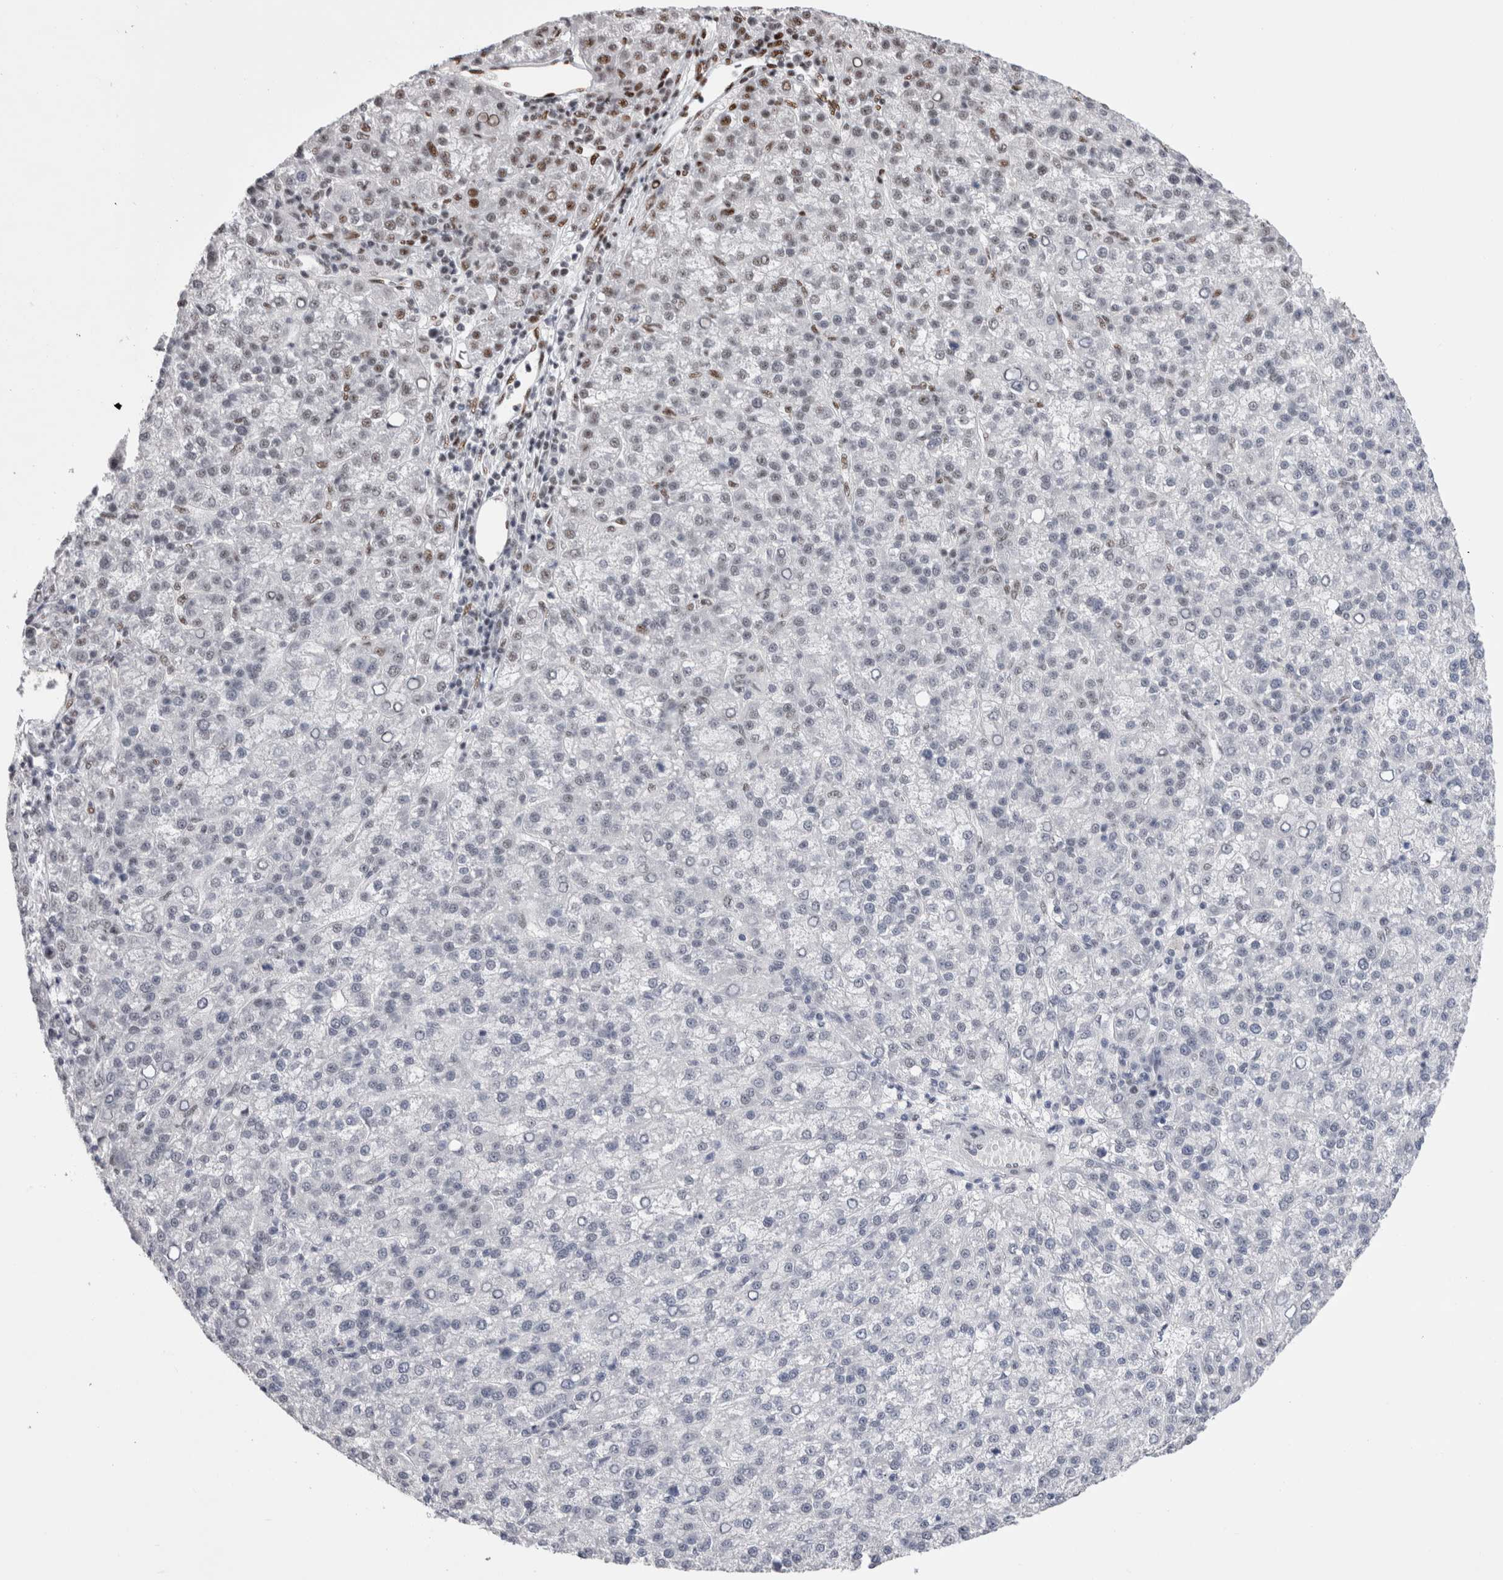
{"staining": {"intensity": "moderate", "quantity": "<25%", "location": "nuclear"}, "tissue": "liver cancer", "cell_type": "Tumor cells", "image_type": "cancer", "snomed": [{"axis": "morphology", "description": "Carcinoma, Hepatocellular, NOS"}, {"axis": "topography", "description": "Liver"}], "caption": "Tumor cells show moderate nuclear positivity in approximately <25% of cells in liver cancer. (Brightfield microscopy of DAB IHC at high magnification).", "gene": "RBM6", "patient": {"sex": "female", "age": 58}}